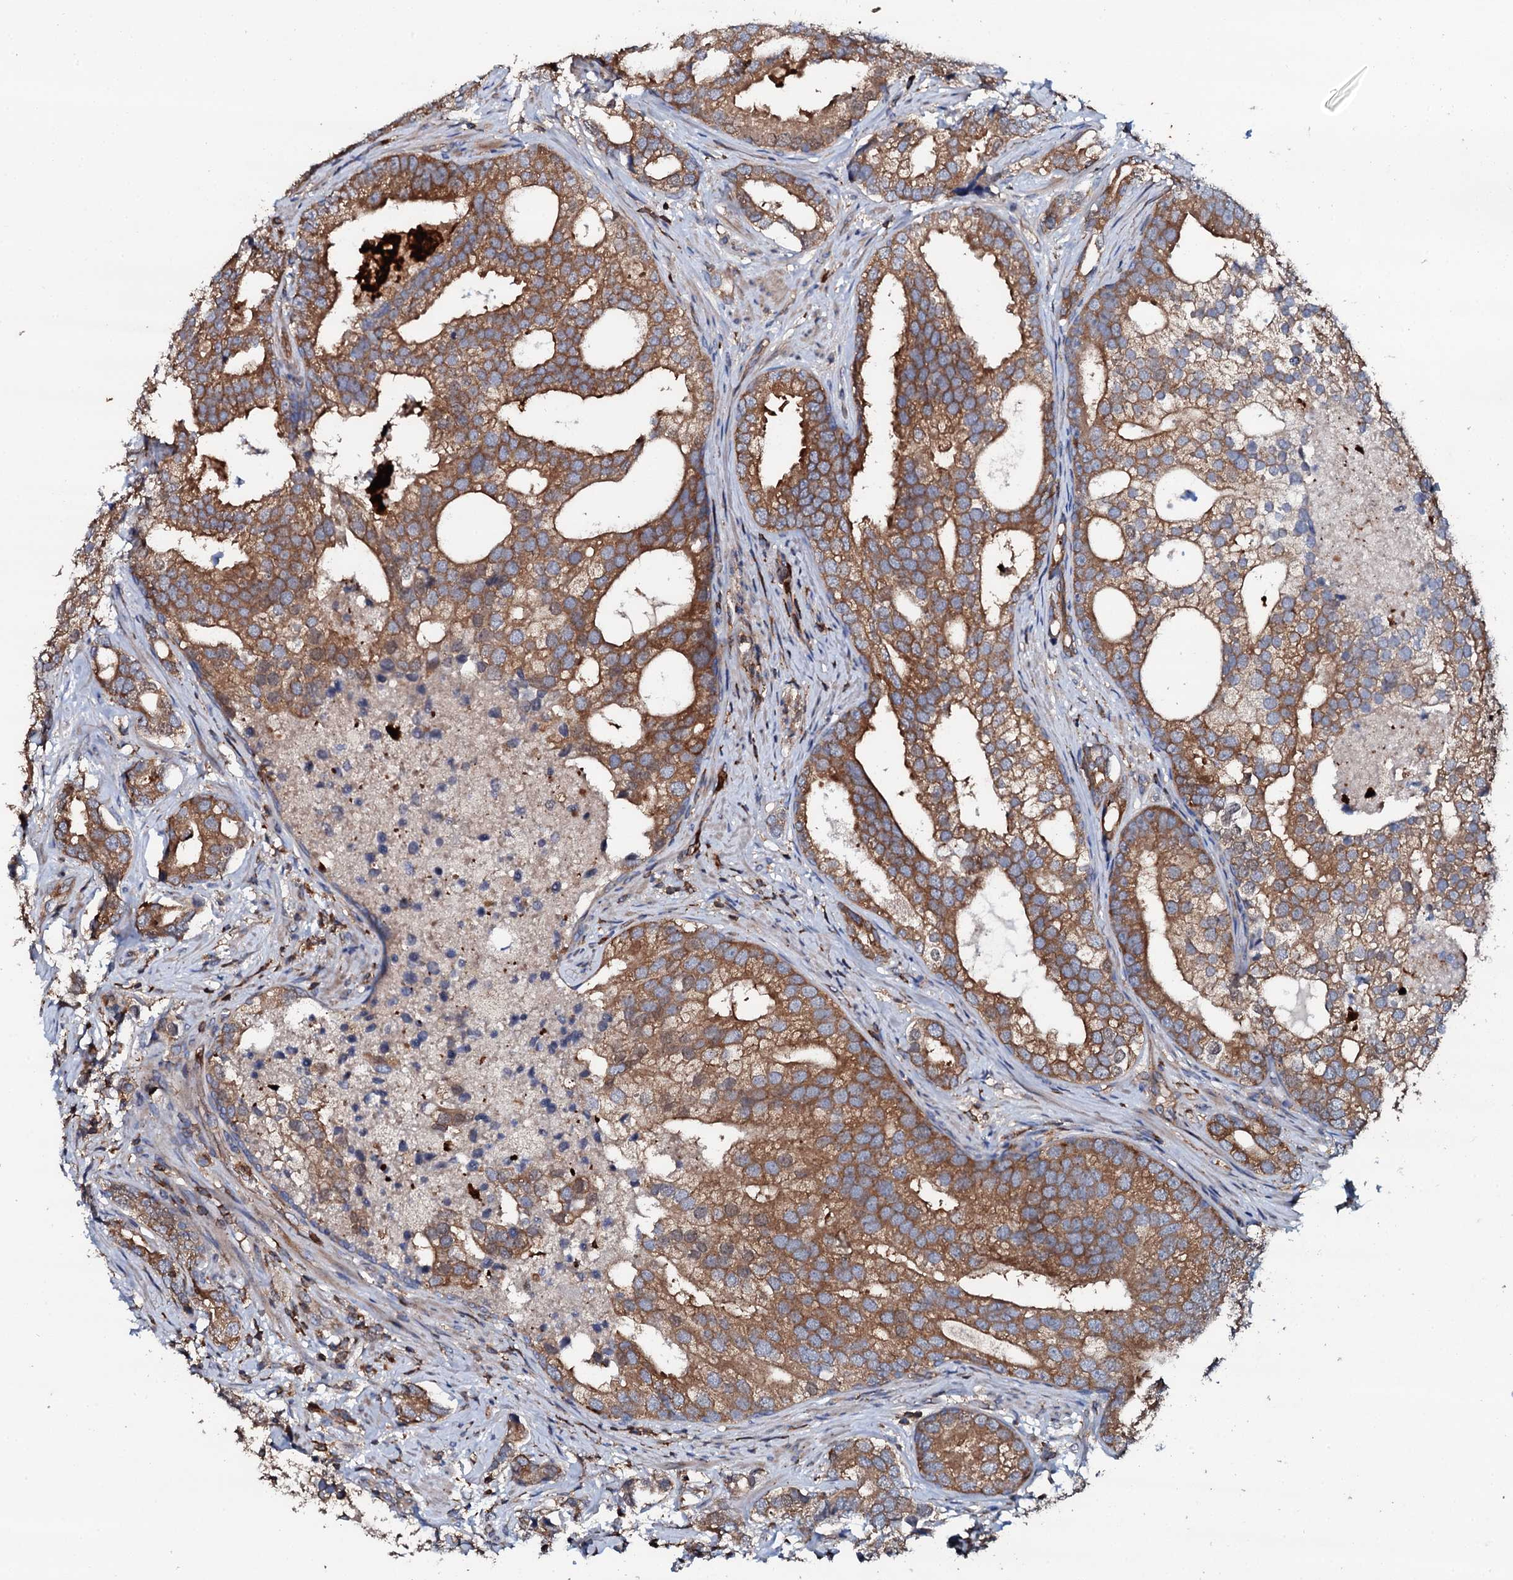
{"staining": {"intensity": "moderate", "quantity": ">75%", "location": "cytoplasmic/membranous"}, "tissue": "prostate cancer", "cell_type": "Tumor cells", "image_type": "cancer", "snomed": [{"axis": "morphology", "description": "Adenocarcinoma, High grade"}, {"axis": "topography", "description": "Prostate"}], "caption": "Prostate cancer (high-grade adenocarcinoma) stained with a protein marker demonstrates moderate staining in tumor cells.", "gene": "GRK2", "patient": {"sex": "male", "age": 75}}